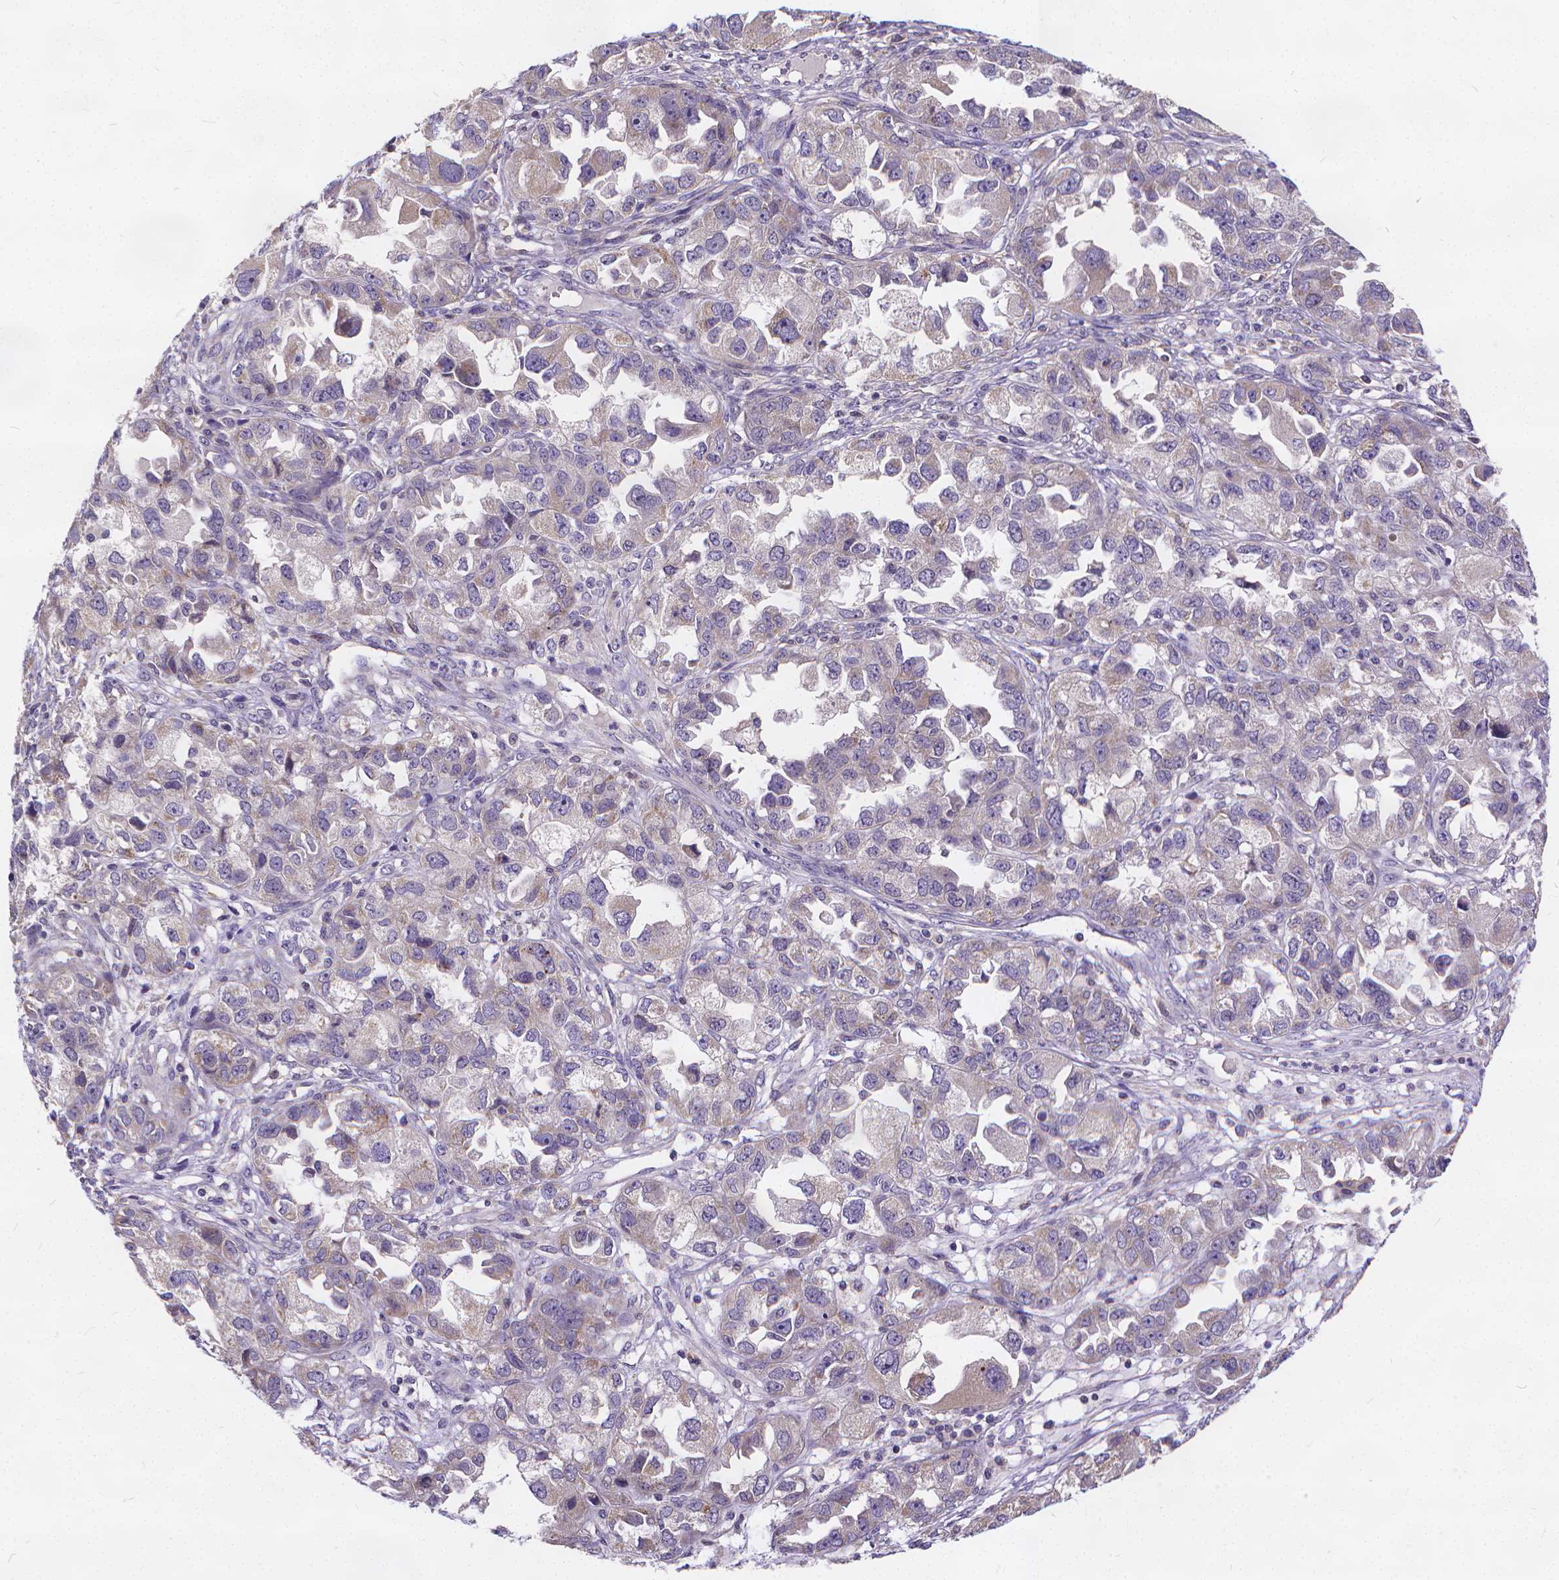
{"staining": {"intensity": "negative", "quantity": "none", "location": "none"}, "tissue": "ovarian cancer", "cell_type": "Tumor cells", "image_type": "cancer", "snomed": [{"axis": "morphology", "description": "Cystadenocarcinoma, serous, NOS"}, {"axis": "topography", "description": "Ovary"}], "caption": "A histopathology image of human ovarian cancer (serous cystadenocarcinoma) is negative for staining in tumor cells.", "gene": "GLRB", "patient": {"sex": "female", "age": 84}}